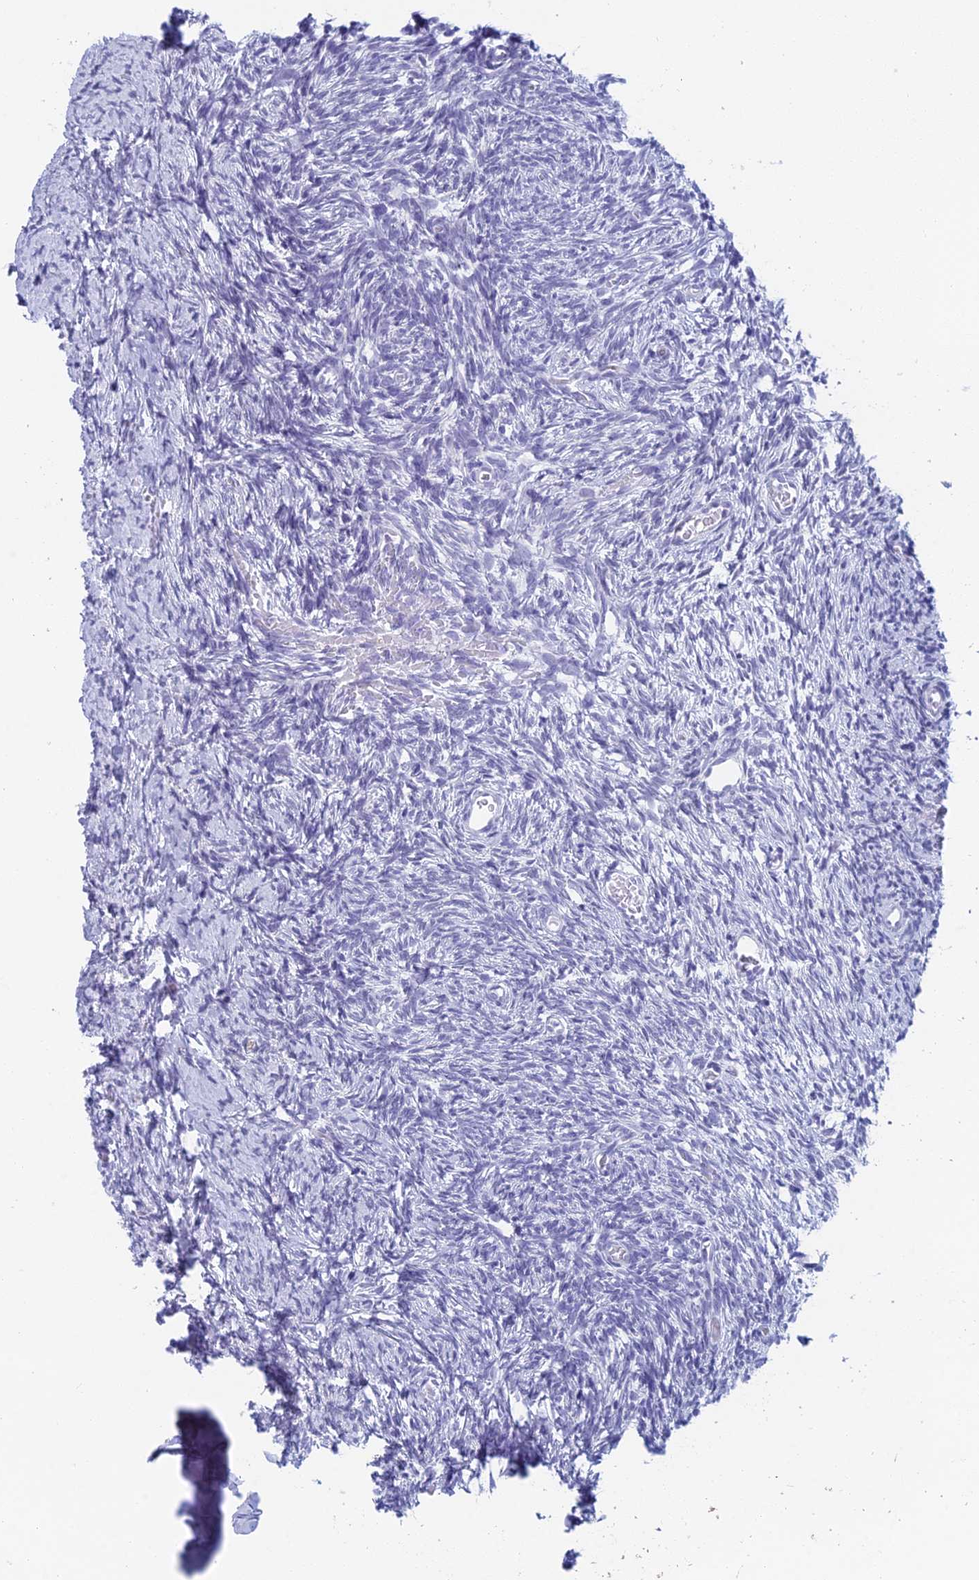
{"staining": {"intensity": "negative", "quantity": "none", "location": "none"}, "tissue": "ovary", "cell_type": "Ovarian stroma cells", "image_type": "normal", "snomed": [{"axis": "morphology", "description": "Normal tissue, NOS"}, {"axis": "topography", "description": "Ovary"}], "caption": "Human ovary stained for a protein using immunohistochemistry (IHC) displays no staining in ovarian stroma cells.", "gene": "TMEM161B", "patient": {"sex": "female", "age": 39}}